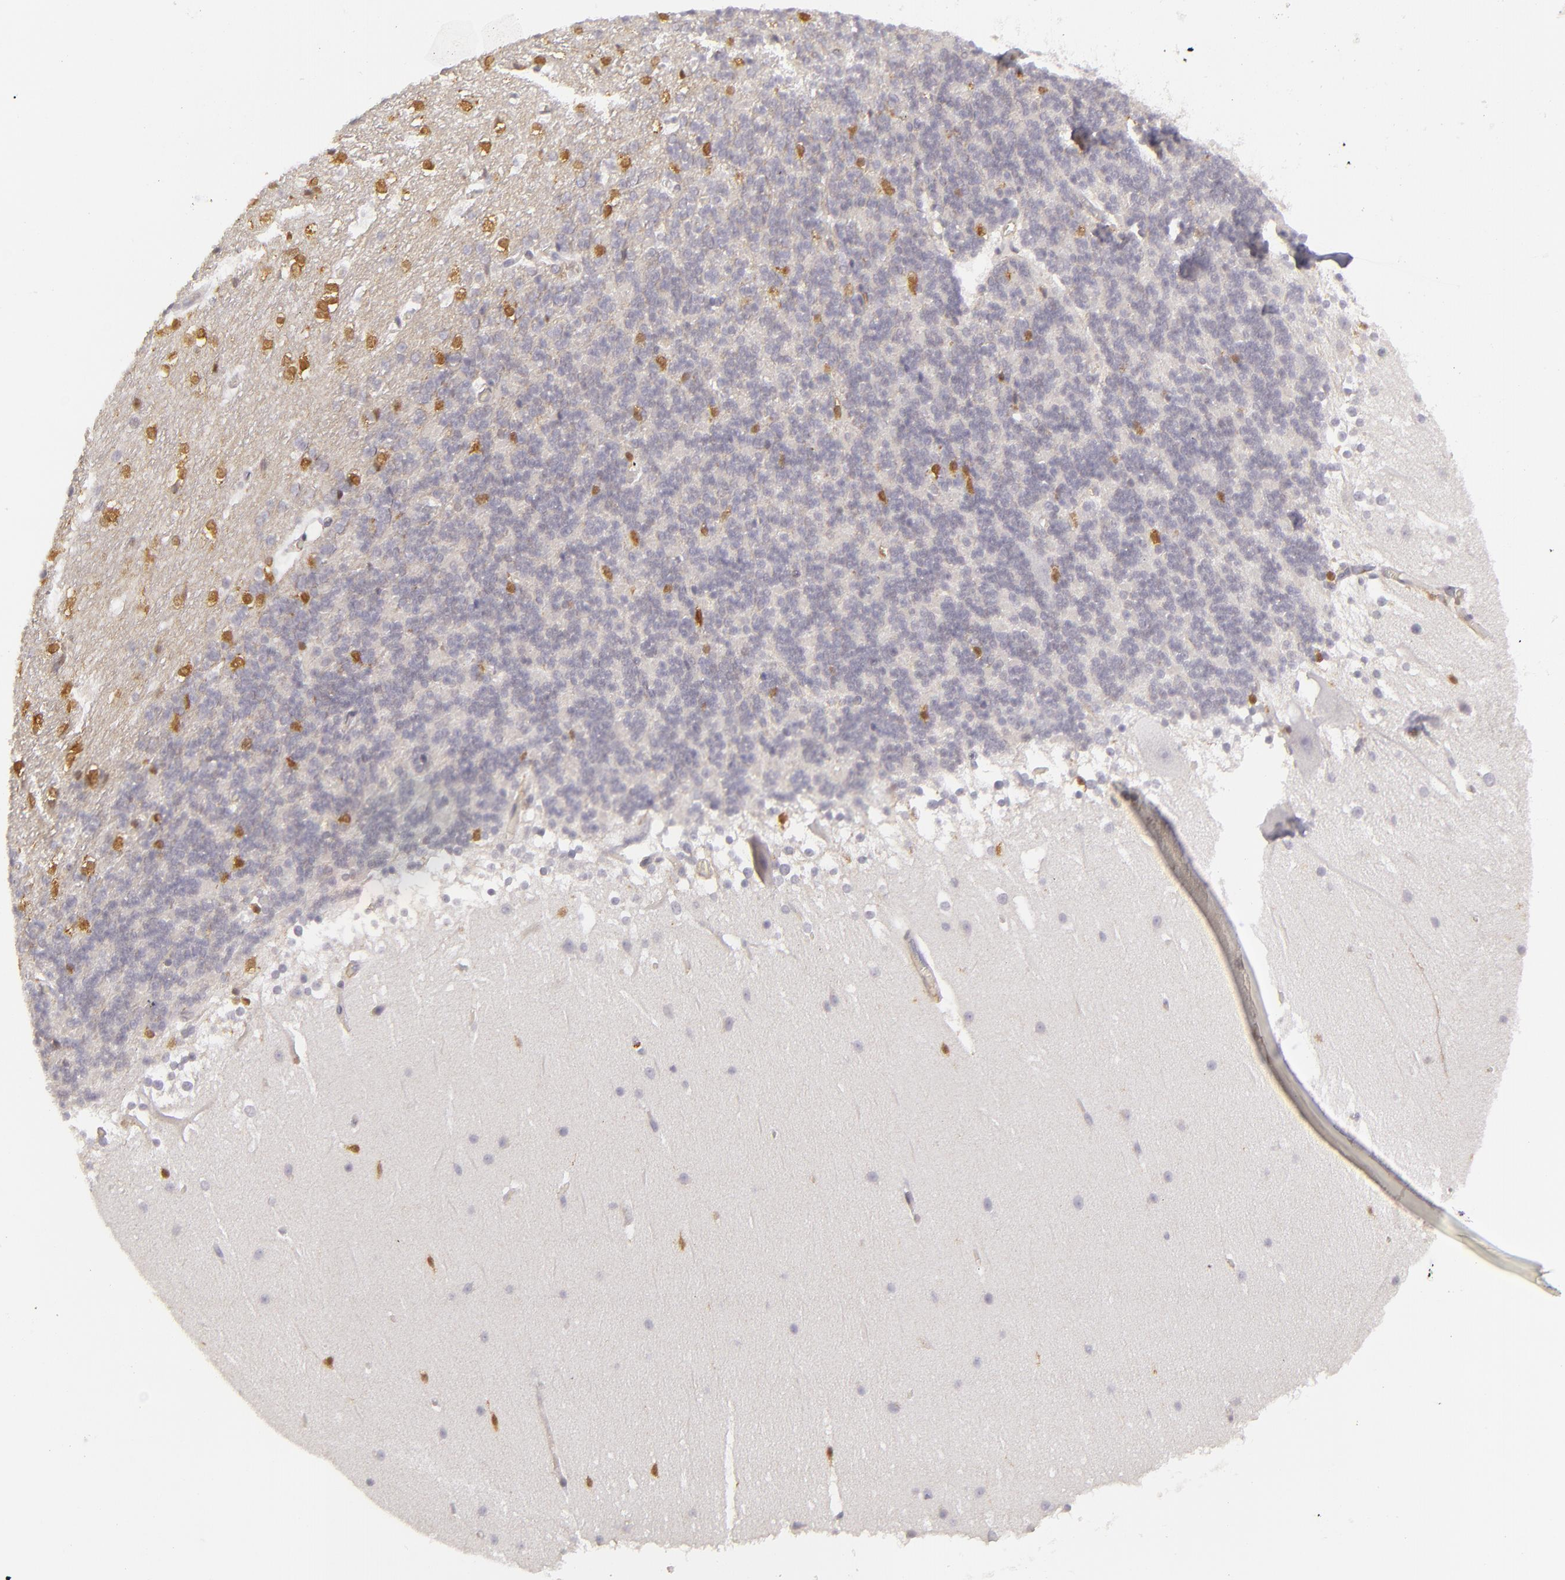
{"staining": {"intensity": "moderate", "quantity": "25%-75%", "location": "nuclear"}, "tissue": "cerebellum", "cell_type": "Cells in granular layer", "image_type": "normal", "snomed": [{"axis": "morphology", "description": "Normal tissue, NOS"}, {"axis": "topography", "description": "Cerebellum"}], "caption": "Cerebellum stained with a protein marker demonstrates moderate staining in cells in granular layer.", "gene": "EFS", "patient": {"sex": "female", "age": 19}}